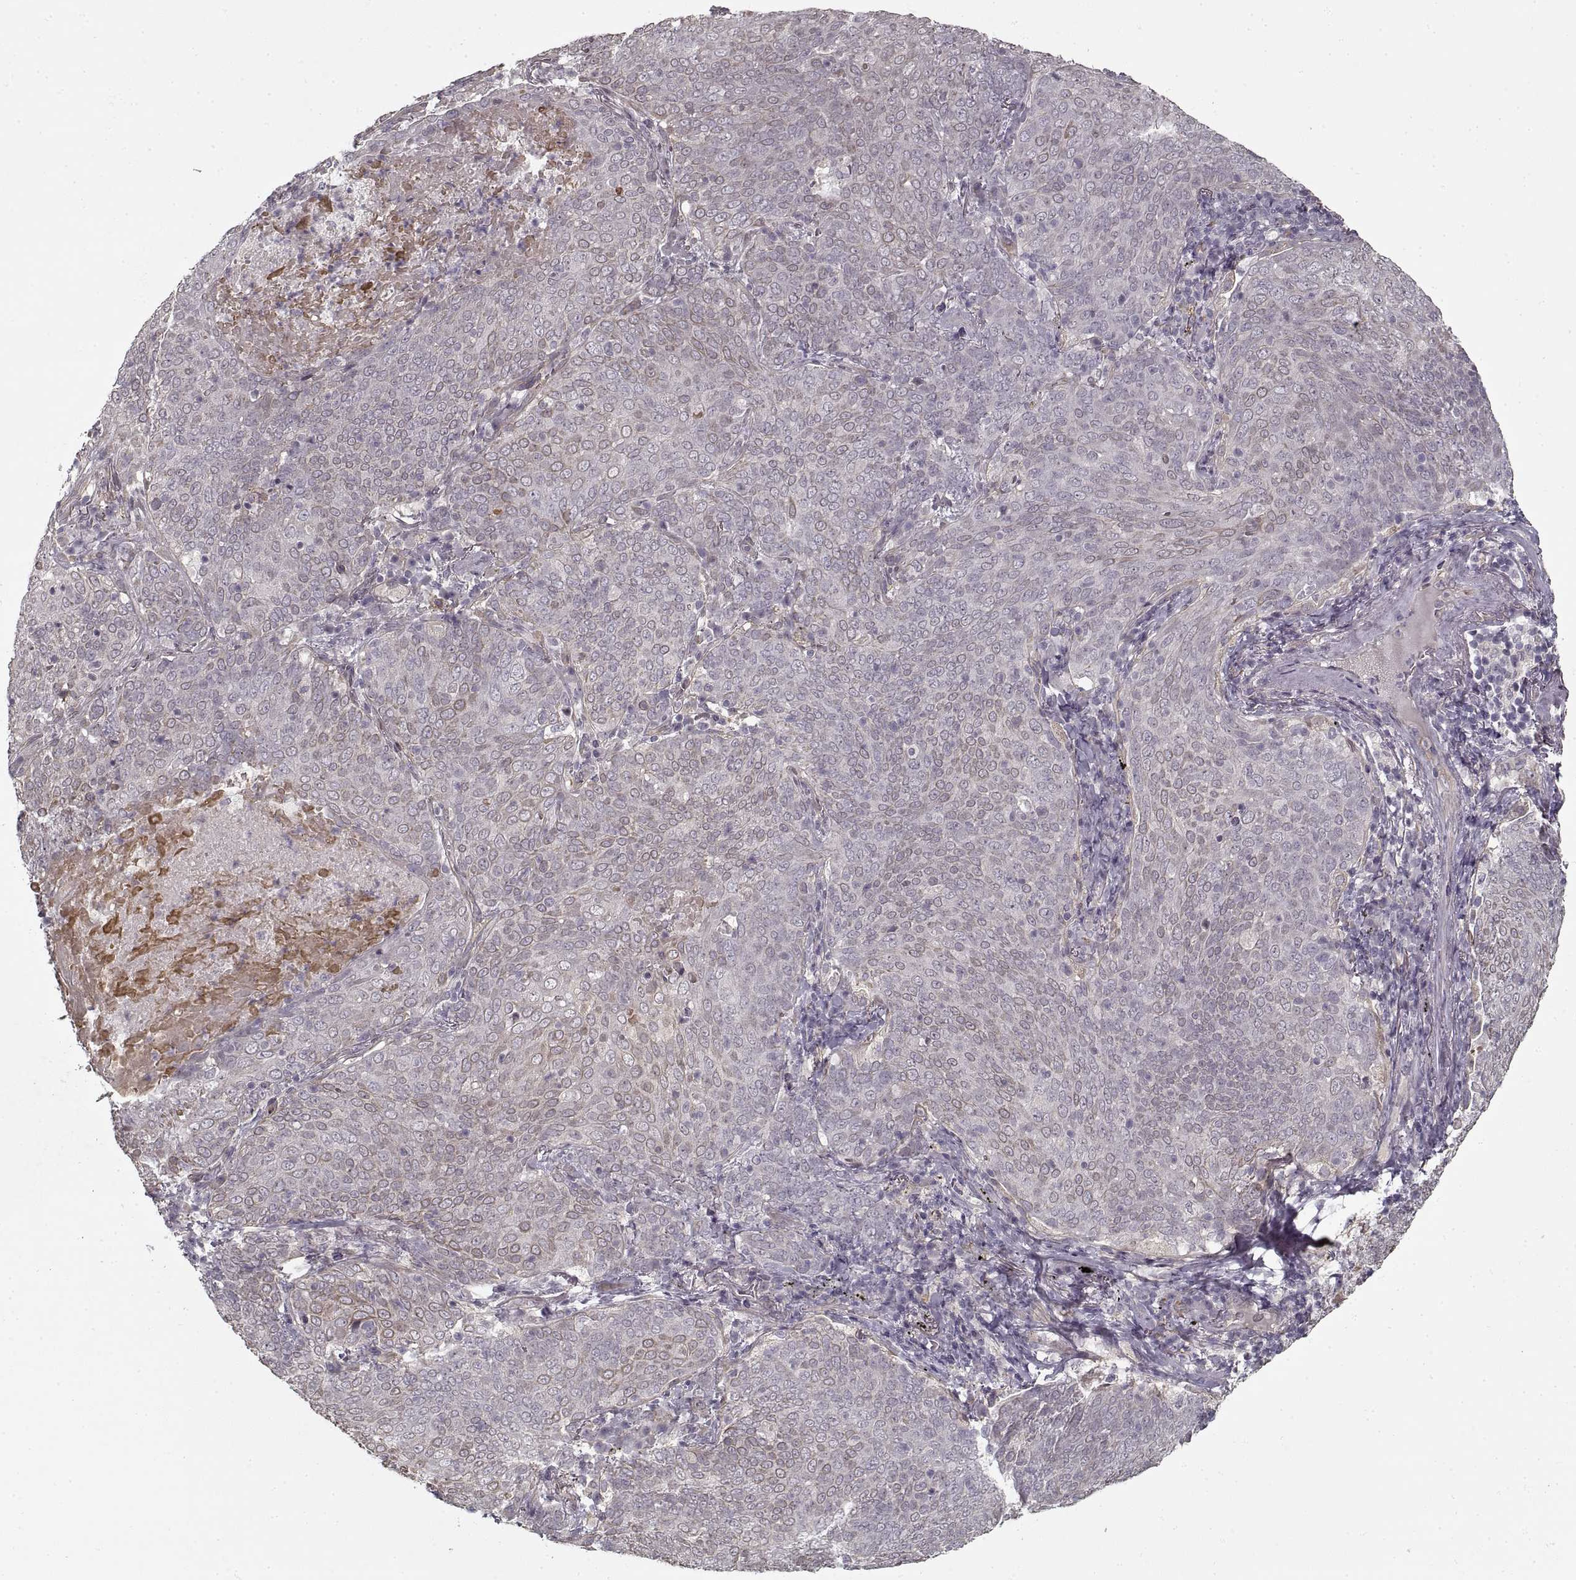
{"staining": {"intensity": "negative", "quantity": "none", "location": "none"}, "tissue": "lung cancer", "cell_type": "Tumor cells", "image_type": "cancer", "snomed": [{"axis": "morphology", "description": "Squamous cell carcinoma, NOS"}, {"axis": "topography", "description": "Lung"}], "caption": "An IHC photomicrograph of lung squamous cell carcinoma is shown. There is no staining in tumor cells of lung squamous cell carcinoma. (IHC, brightfield microscopy, high magnification).", "gene": "LAMB2", "patient": {"sex": "male", "age": 82}}